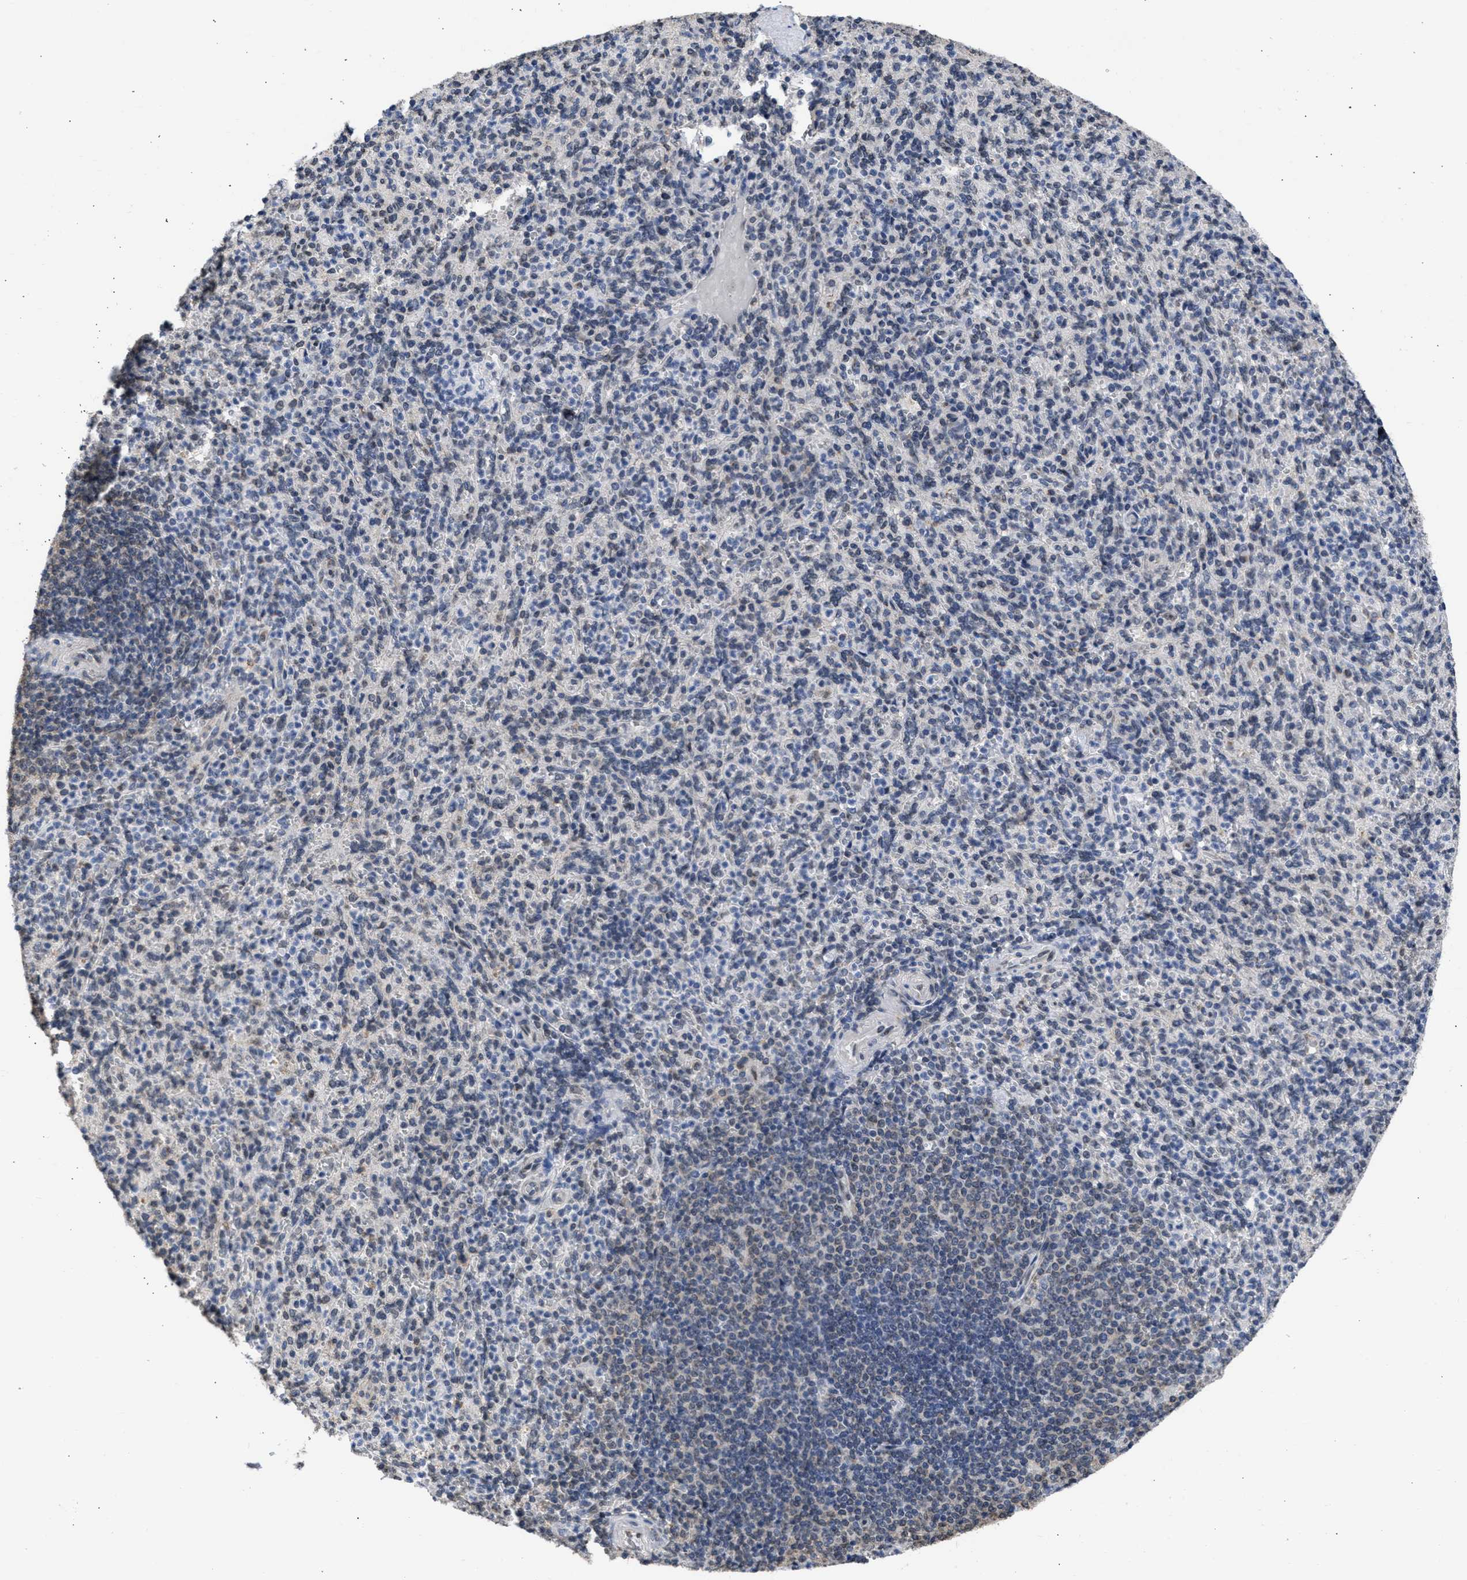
{"staining": {"intensity": "weak", "quantity": "<25%", "location": "nuclear"}, "tissue": "spleen", "cell_type": "Cells in red pulp", "image_type": "normal", "snomed": [{"axis": "morphology", "description": "Normal tissue, NOS"}, {"axis": "topography", "description": "Spleen"}], "caption": "Immunohistochemical staining of normal human spleen exhibits no significant positivity in cells in red pulp.", "gene": "NUP35", "patient": {"sex": "male", "age": 36}}